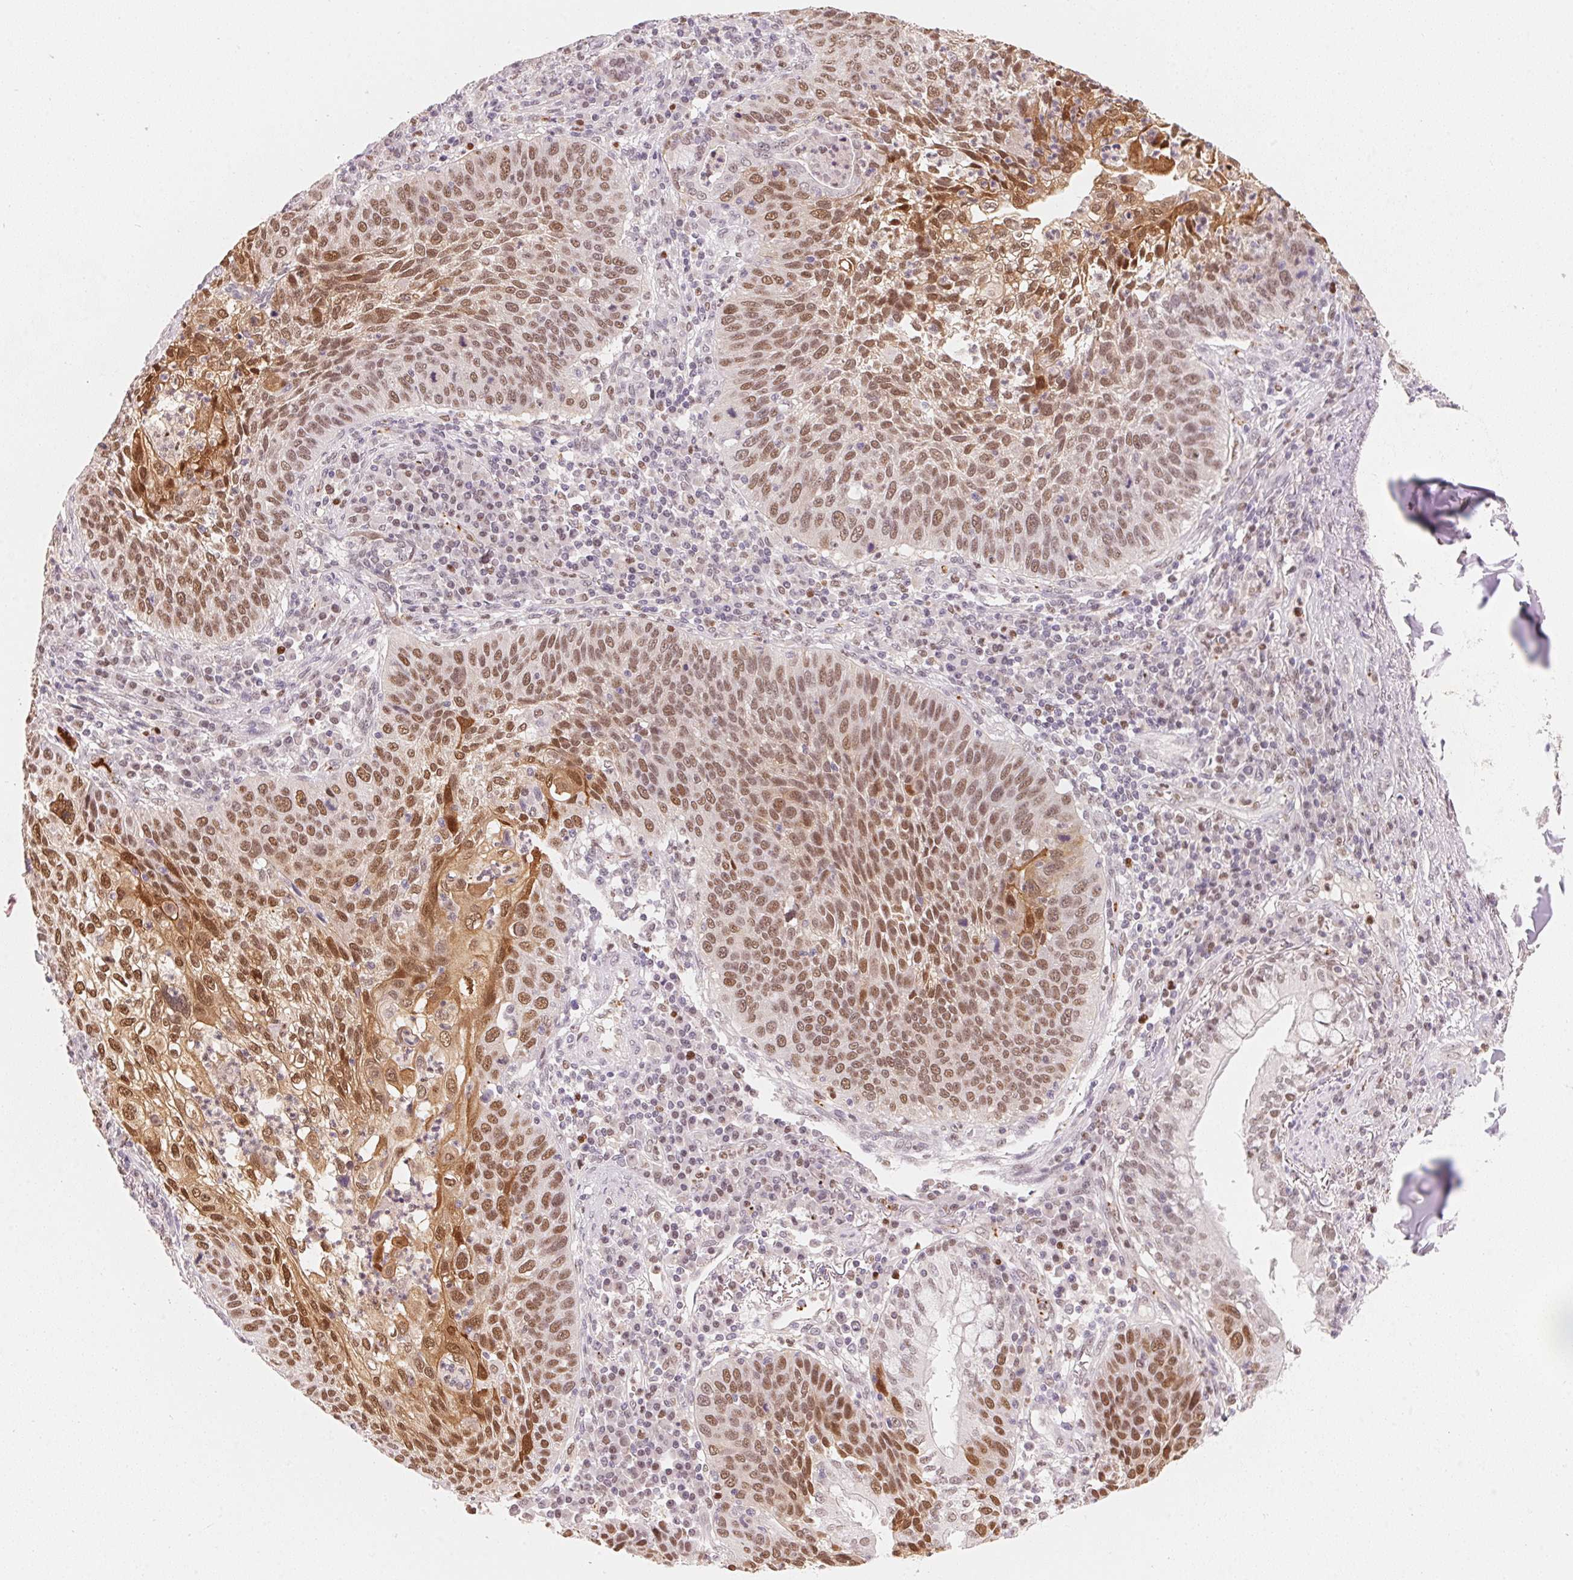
{"staining": {"intensity": "moderate", "quantity": ">75%", "location": "nuclear"}, "tissue": "lung cancer", "cell_type": "Tumor cells", "image_type": "cancer", "snomed": [{"axis": "morphology", "description": "Squamous cell carcinoma, NOS"}, {"axis": "morphology", "description": "Squamous cell carcinoma, metastatic, NOS"}, {"axis": "topography", "description": "Lung"}, {"axis": "topography", "description": "Pleura, NOS"}], "caption": "The immunohistochemical stain shows moderate nuclear staining in tumor cells of lung metastatic squamous cell carcinoma tissue.", "gene": "ARHGAP22", "patient": {"sex": "male", "age": 72}}